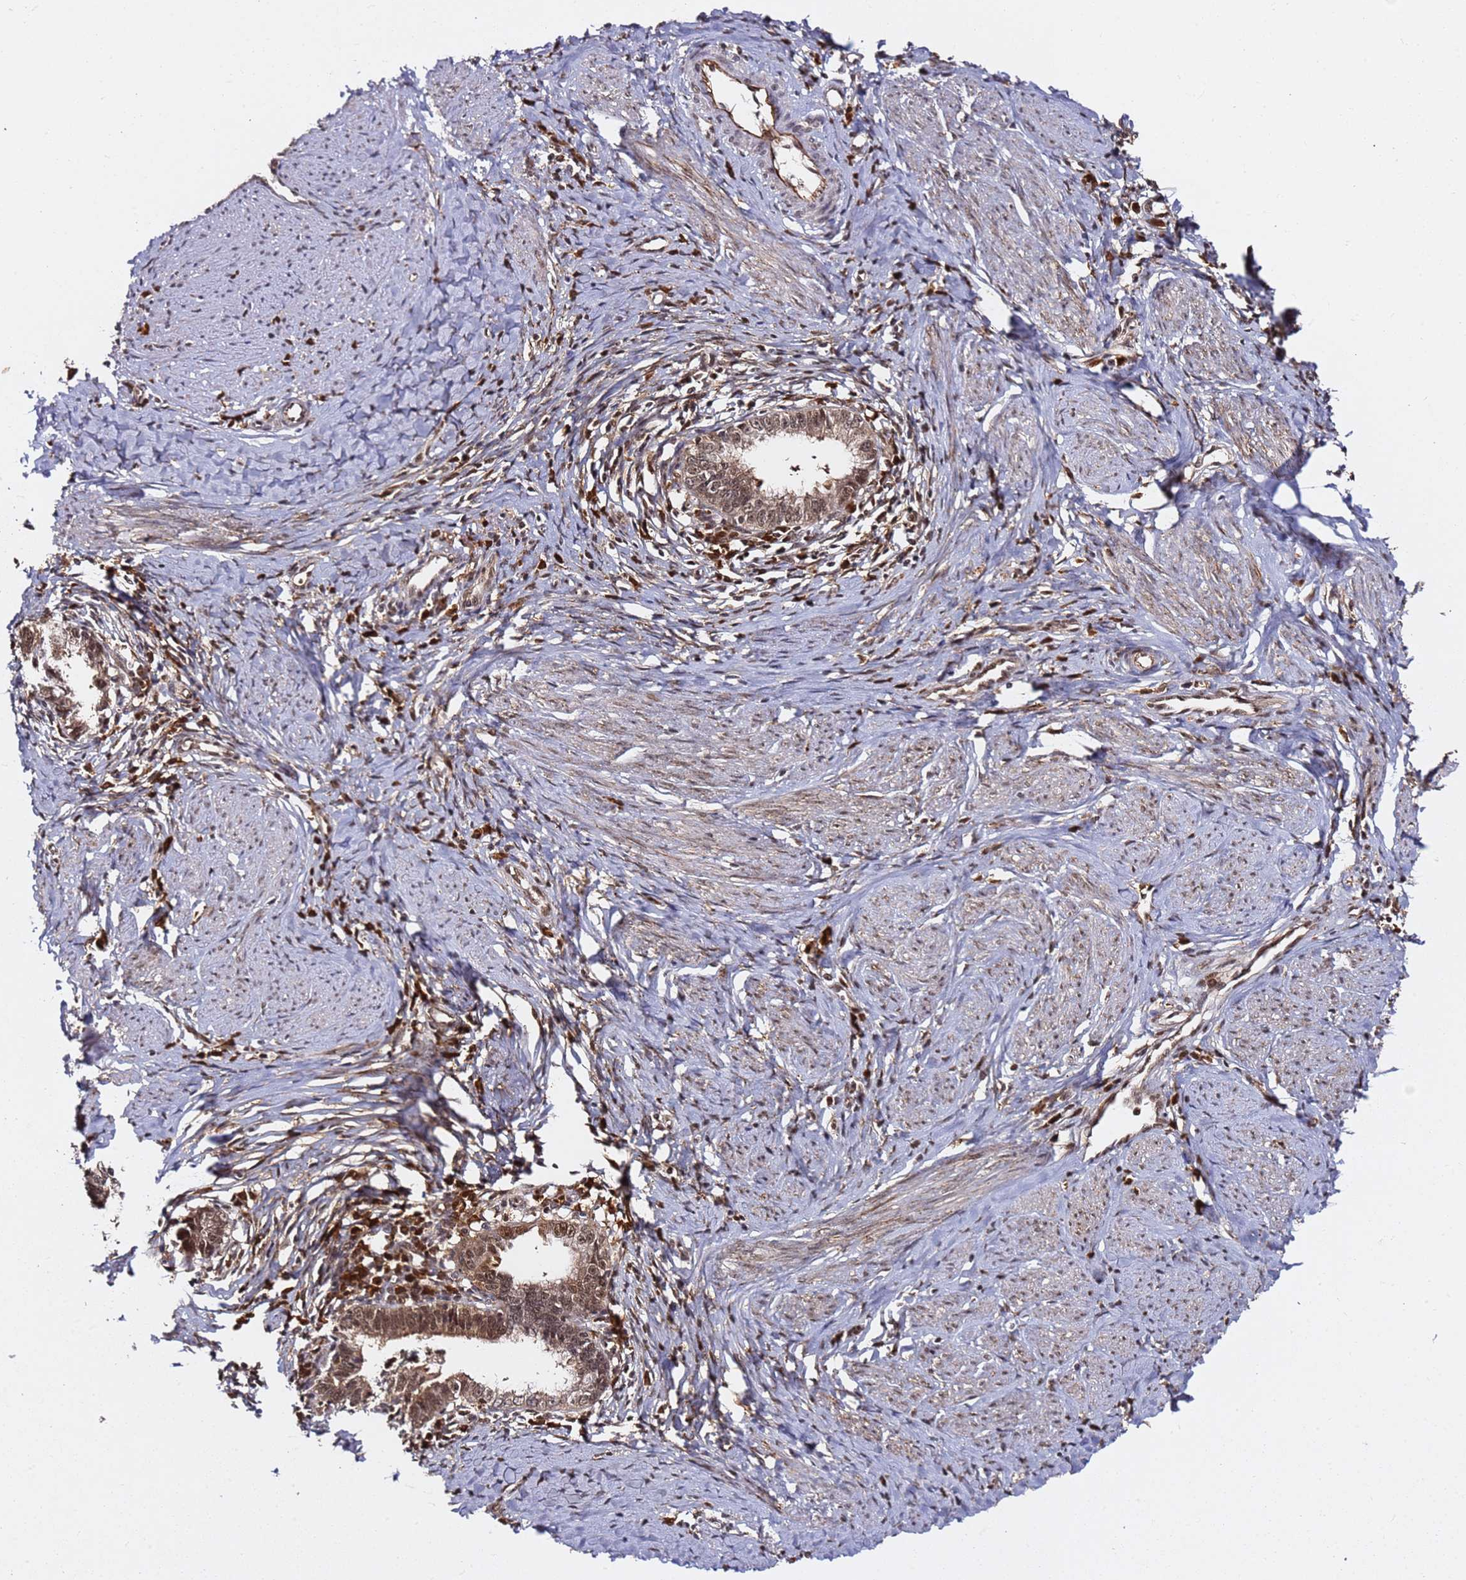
{"staining": {"intensity": "moderate", "quantity": ">75%", "location": "cytoplasmic/membranous,nuclear"}, "tissue": "cervical cancer", "cell_type": "Tumor cells", "image_type": "cancer", "snomed": [{"axis": "morphology", "description": "Adenocarcinoma, NOS"}, {"axis": "topography", "description": "Cervix"}], "caption": "Cervical cancer (adenocarcinoma) stained for a protein demonstrates moderate cytoplasmic/membranous and nuclear positivity in tumor cells.", "gene": "RGS18", "patient": {"sex": "female", "age": 36}}